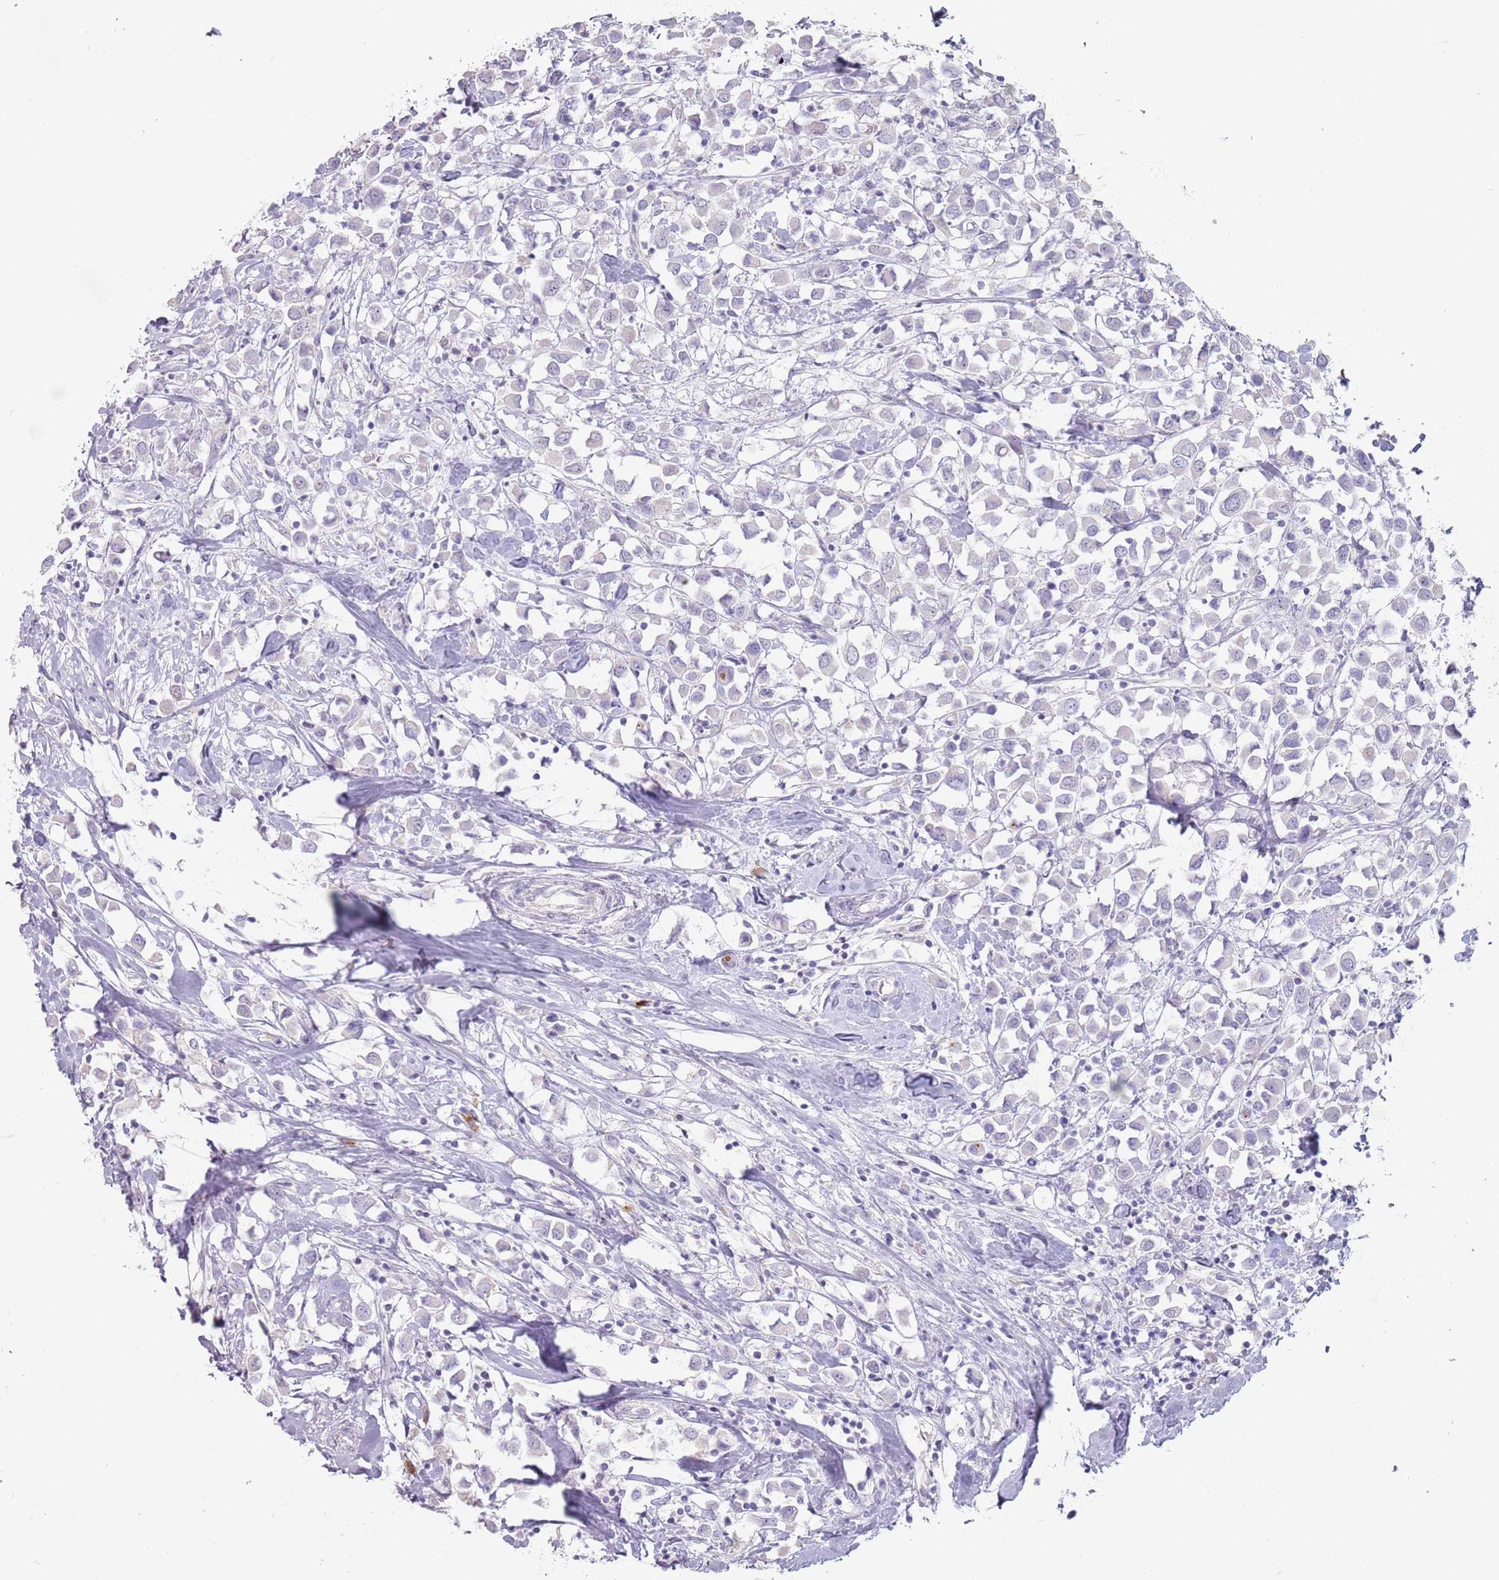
{"staining": {"intensity": "negative", "quantity": "none", "location": "none"}, "tissue": "breast cancer", "cell_type": "Tumor cells", "image_type": "cancer", "snomed": [{"axis": "morphology", "description": "Duct carcinoma"}, {"axis": "topography", "description": "Breast"}], "caption": "Breast invasive ductal carcinoma stained for a protein using IHC shows no positivity tumor cells.", "gene": "STYK1", "patient": {"sex": "female", "age": 61}}